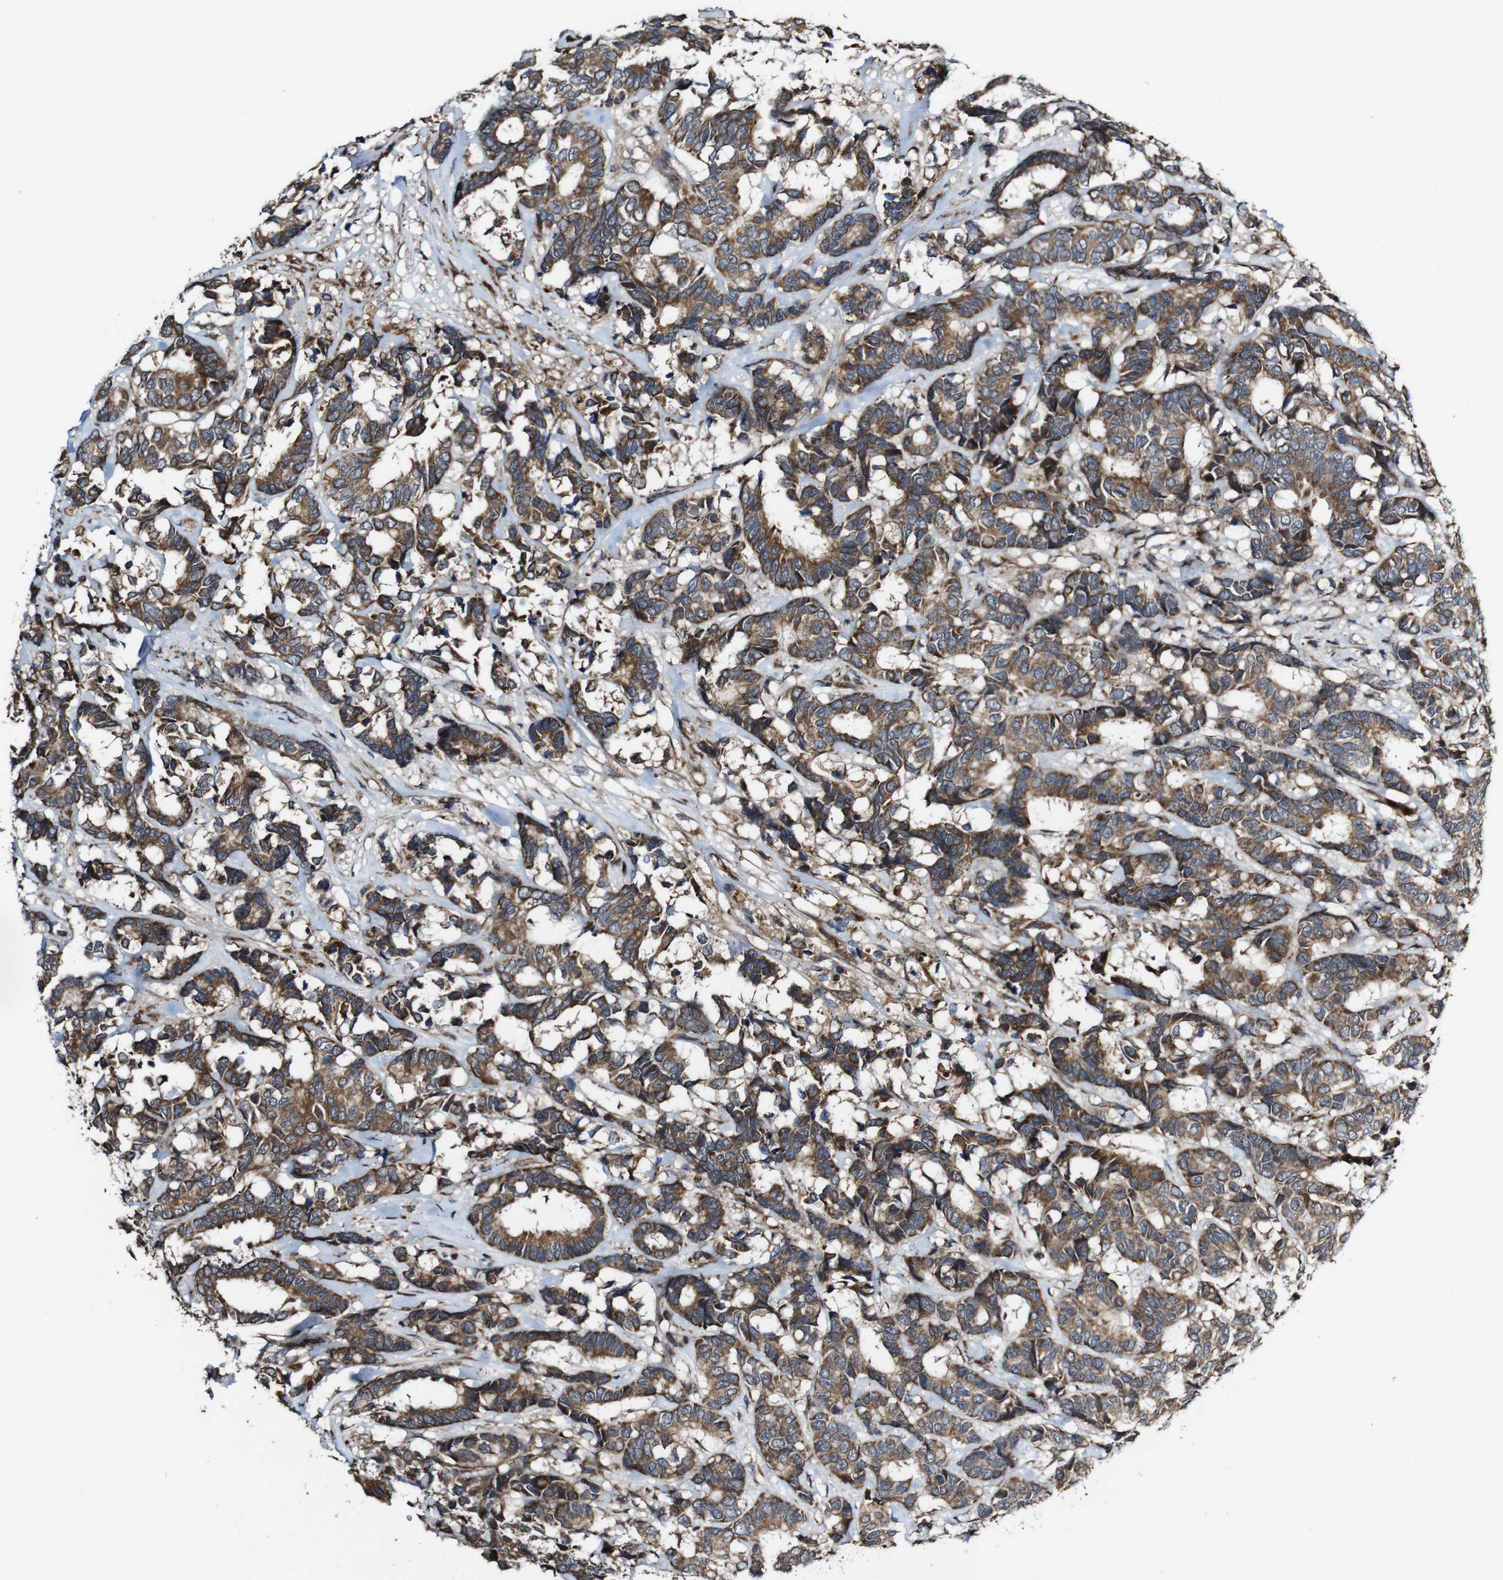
{"staining": {"intensity": "strong", "quantity": "25%-75%", "location": "cytoplasmic/membranous"}, "tissue": "breast cancer", "cell_type": "Tumor cells", "image_type": "cancer", "snomed": [{"axis": "morphology", "description": "Duct carcinoma"}, {"axis": "topography", "description": "Breast"}], "caption": "Protein analysis of breast invasive ductal carcinoma tissue demonstrates strong cytoplasmic/membranous staining in approximately 25%-75% of tumor cells.", "gene": "BTN3A3", "patient": {"sex": "female", "age": 87}}